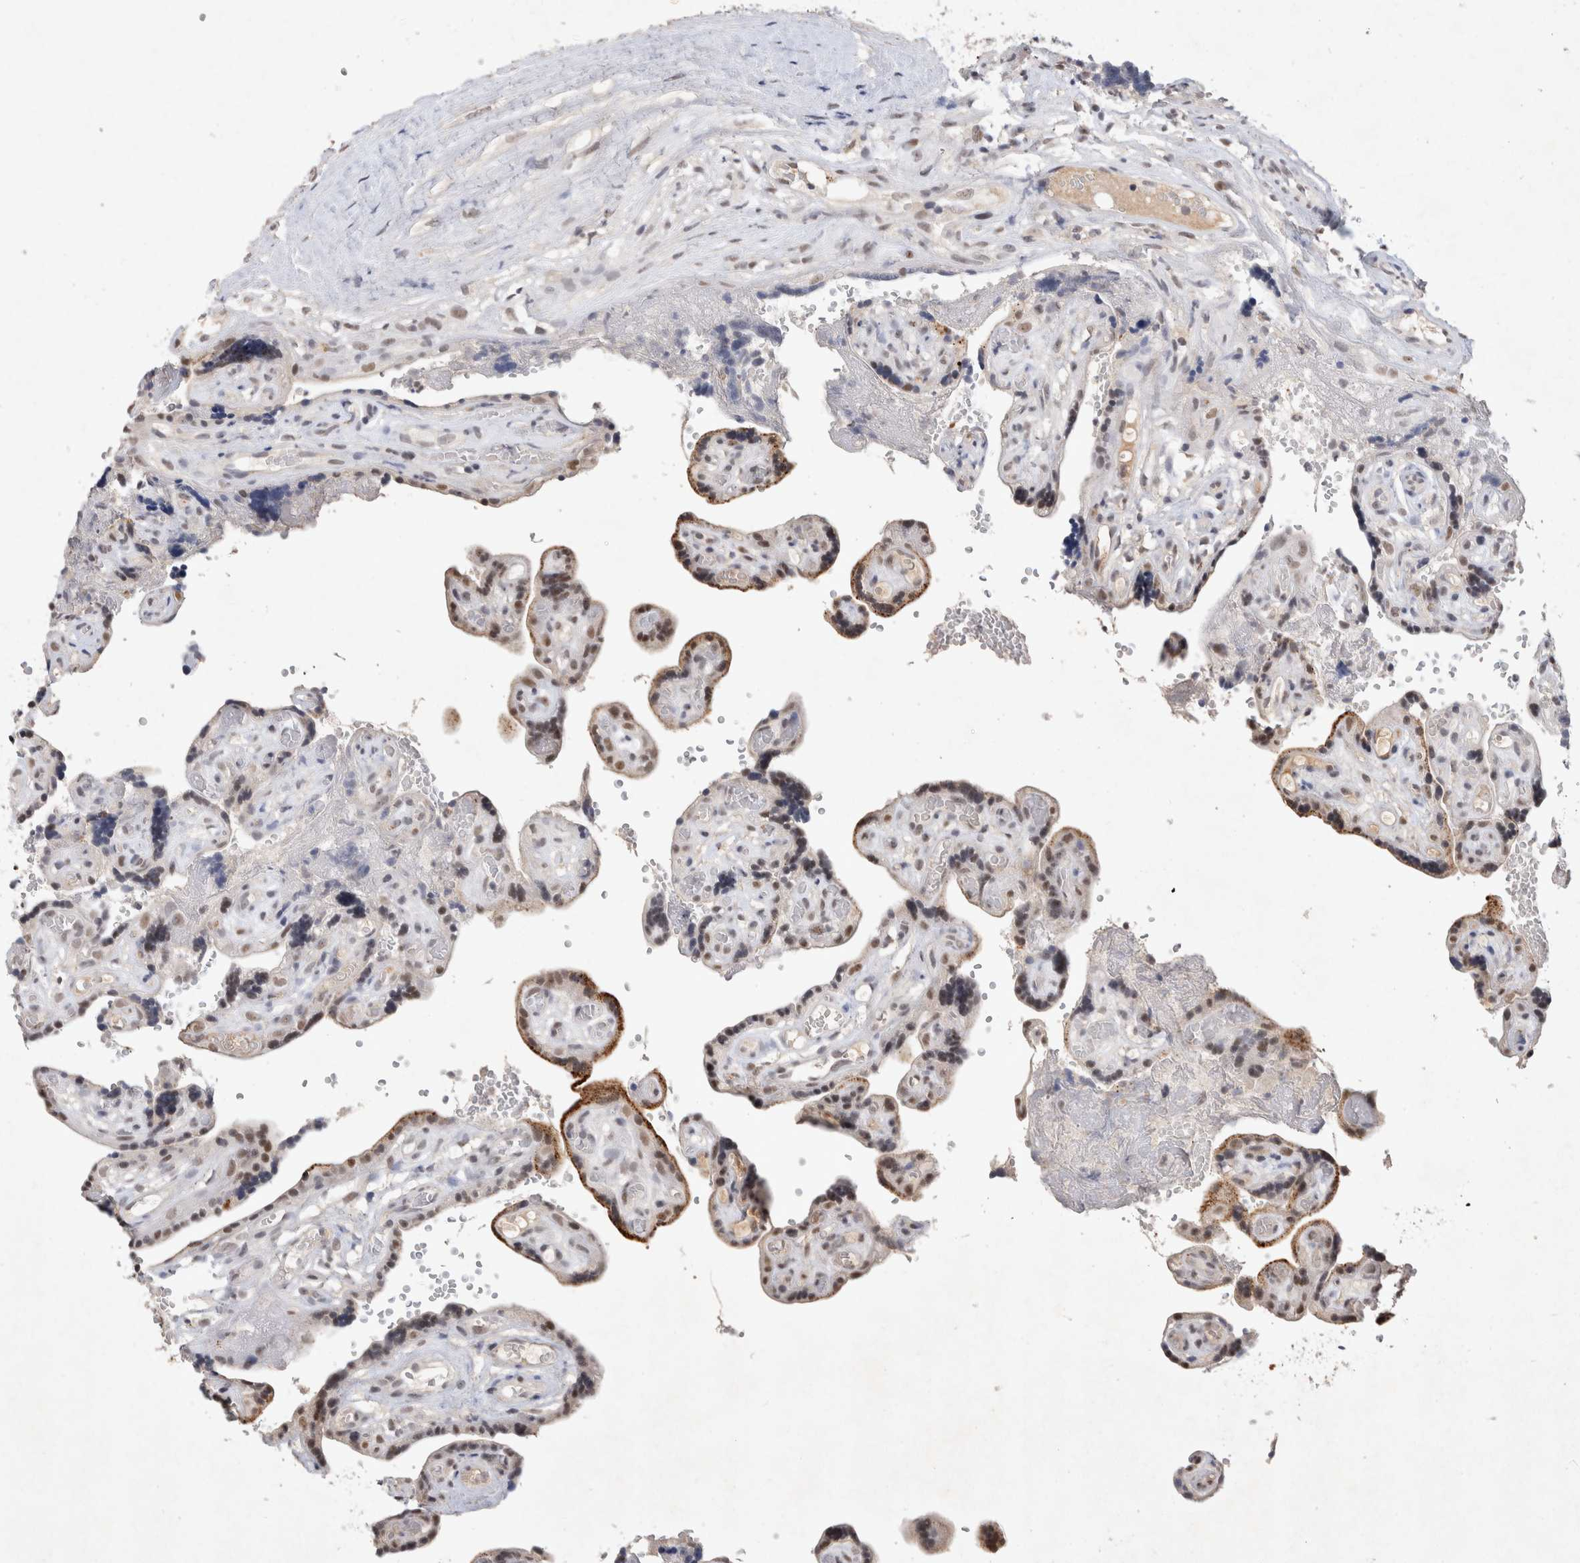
{"staining": {"intensity": "moderate", "quantity": ">75%", "location": "nuclear"}, "tissue": "placenta", "cell_type": "Decidual cells", "image_type": "normal", "snomed": [{"axis": "morphology", "description": "Normal tissue, NOS"}, {"axis": "topography", "description": "Placenta"}], "caption": "High-power microscopy captured an IHC histopathology image of benign placenta, revealing moderate nuclear staining in about >75% of decidual cells.", "gene": "XRCC5", "patient": {"sex": "female", "age": 30}}